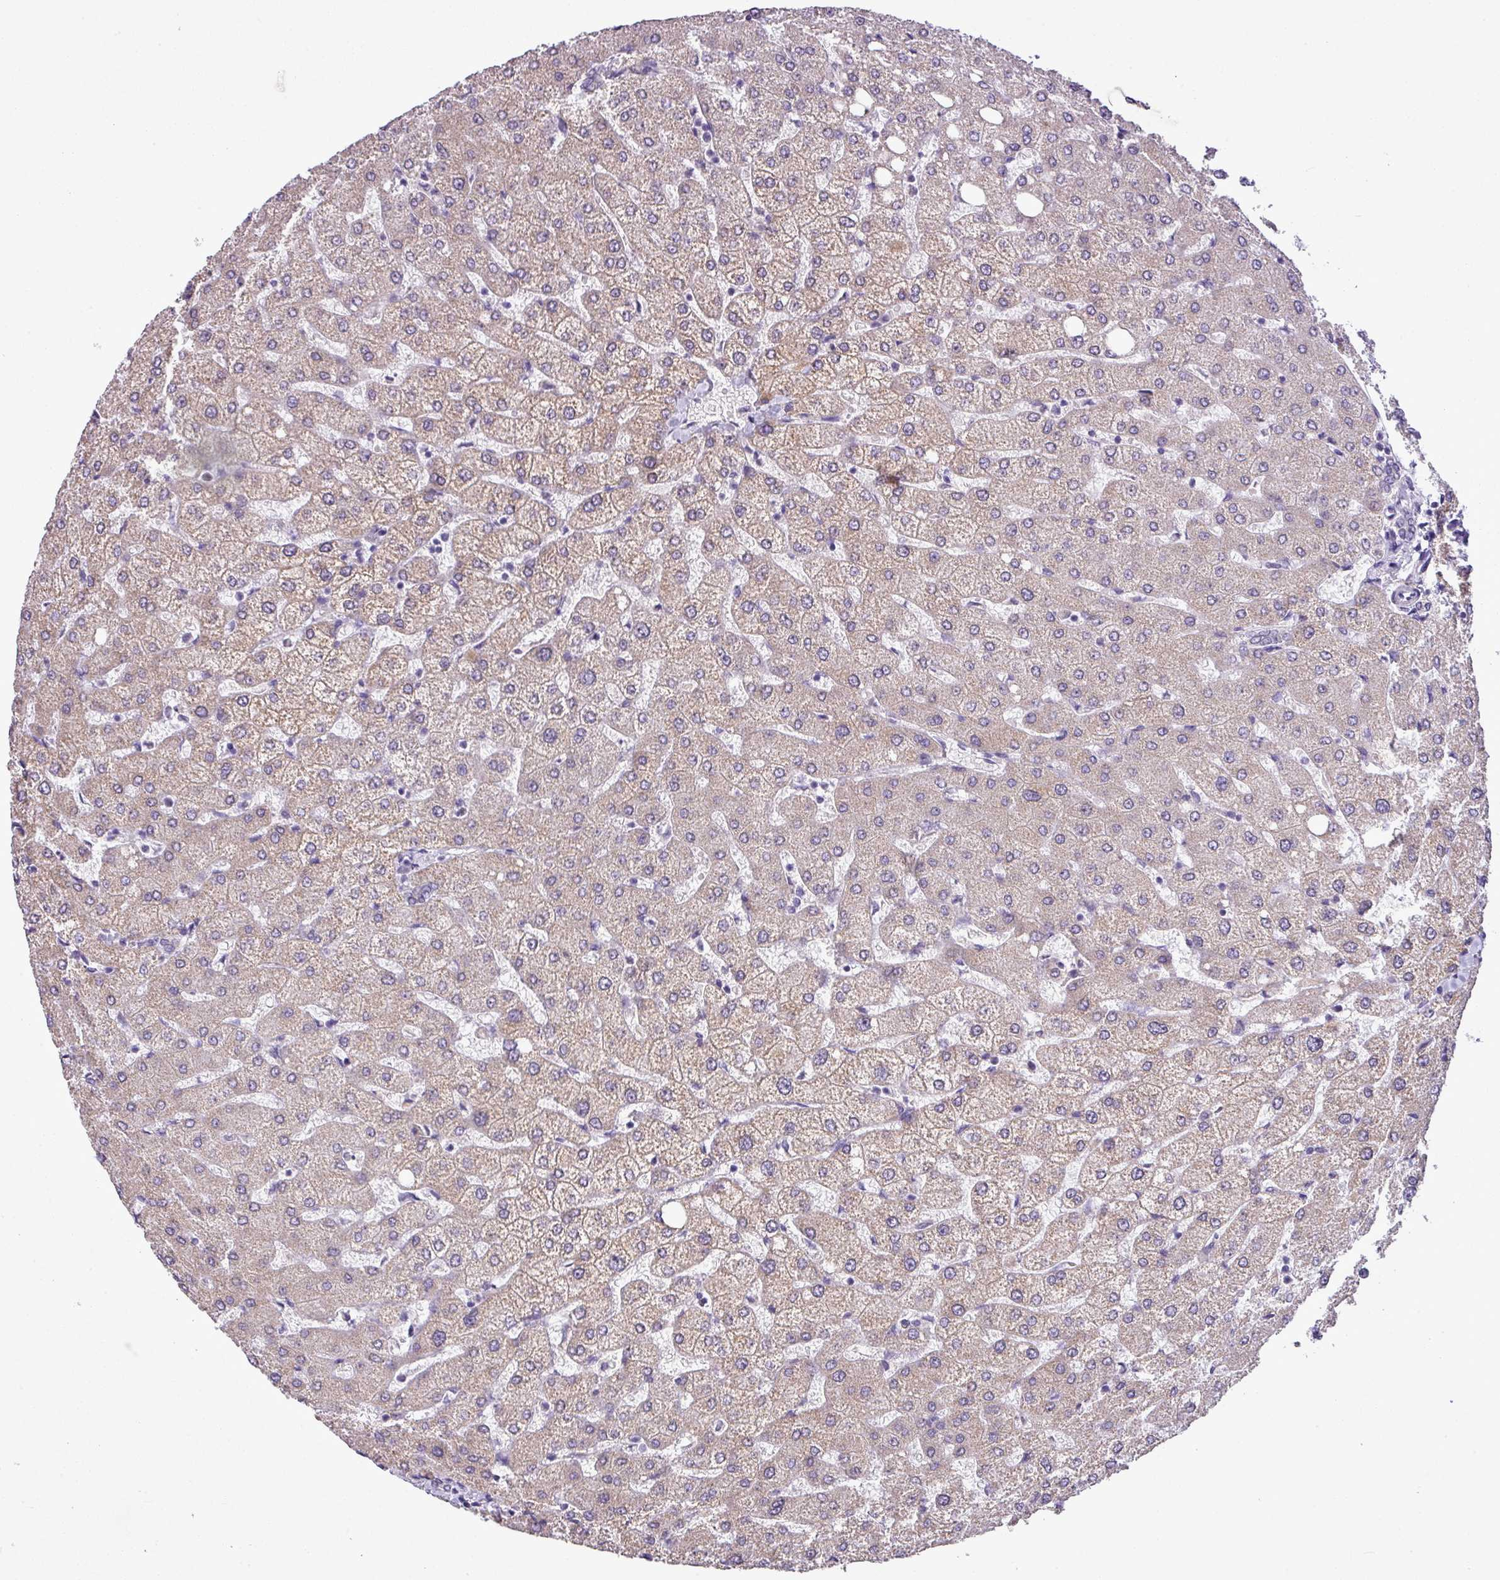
{"staining": {"intensity": "negative", "quantity": "none", "location": "none"}, "tissue": "liver", "cell_type": "Cholangiocytes", "image_type": "normal", "snomed": [{"axis": "morphology", "description": "Normal tissue, NOS"}, {"axis": "topography", "description": "Liver"}], "caption": "Immunohistochemistry (IHC) histopathology image of normal liver: liver stained with DAB shows no significant protein positivity in cholangiocytes. (Brightfield microscopy of DAB (3,3'-diaminobenzidine) immunohistochemistry (IHC) at high magnification).", "gene": "ALDH2", "patient": {"sex": "female", "age": 54}}